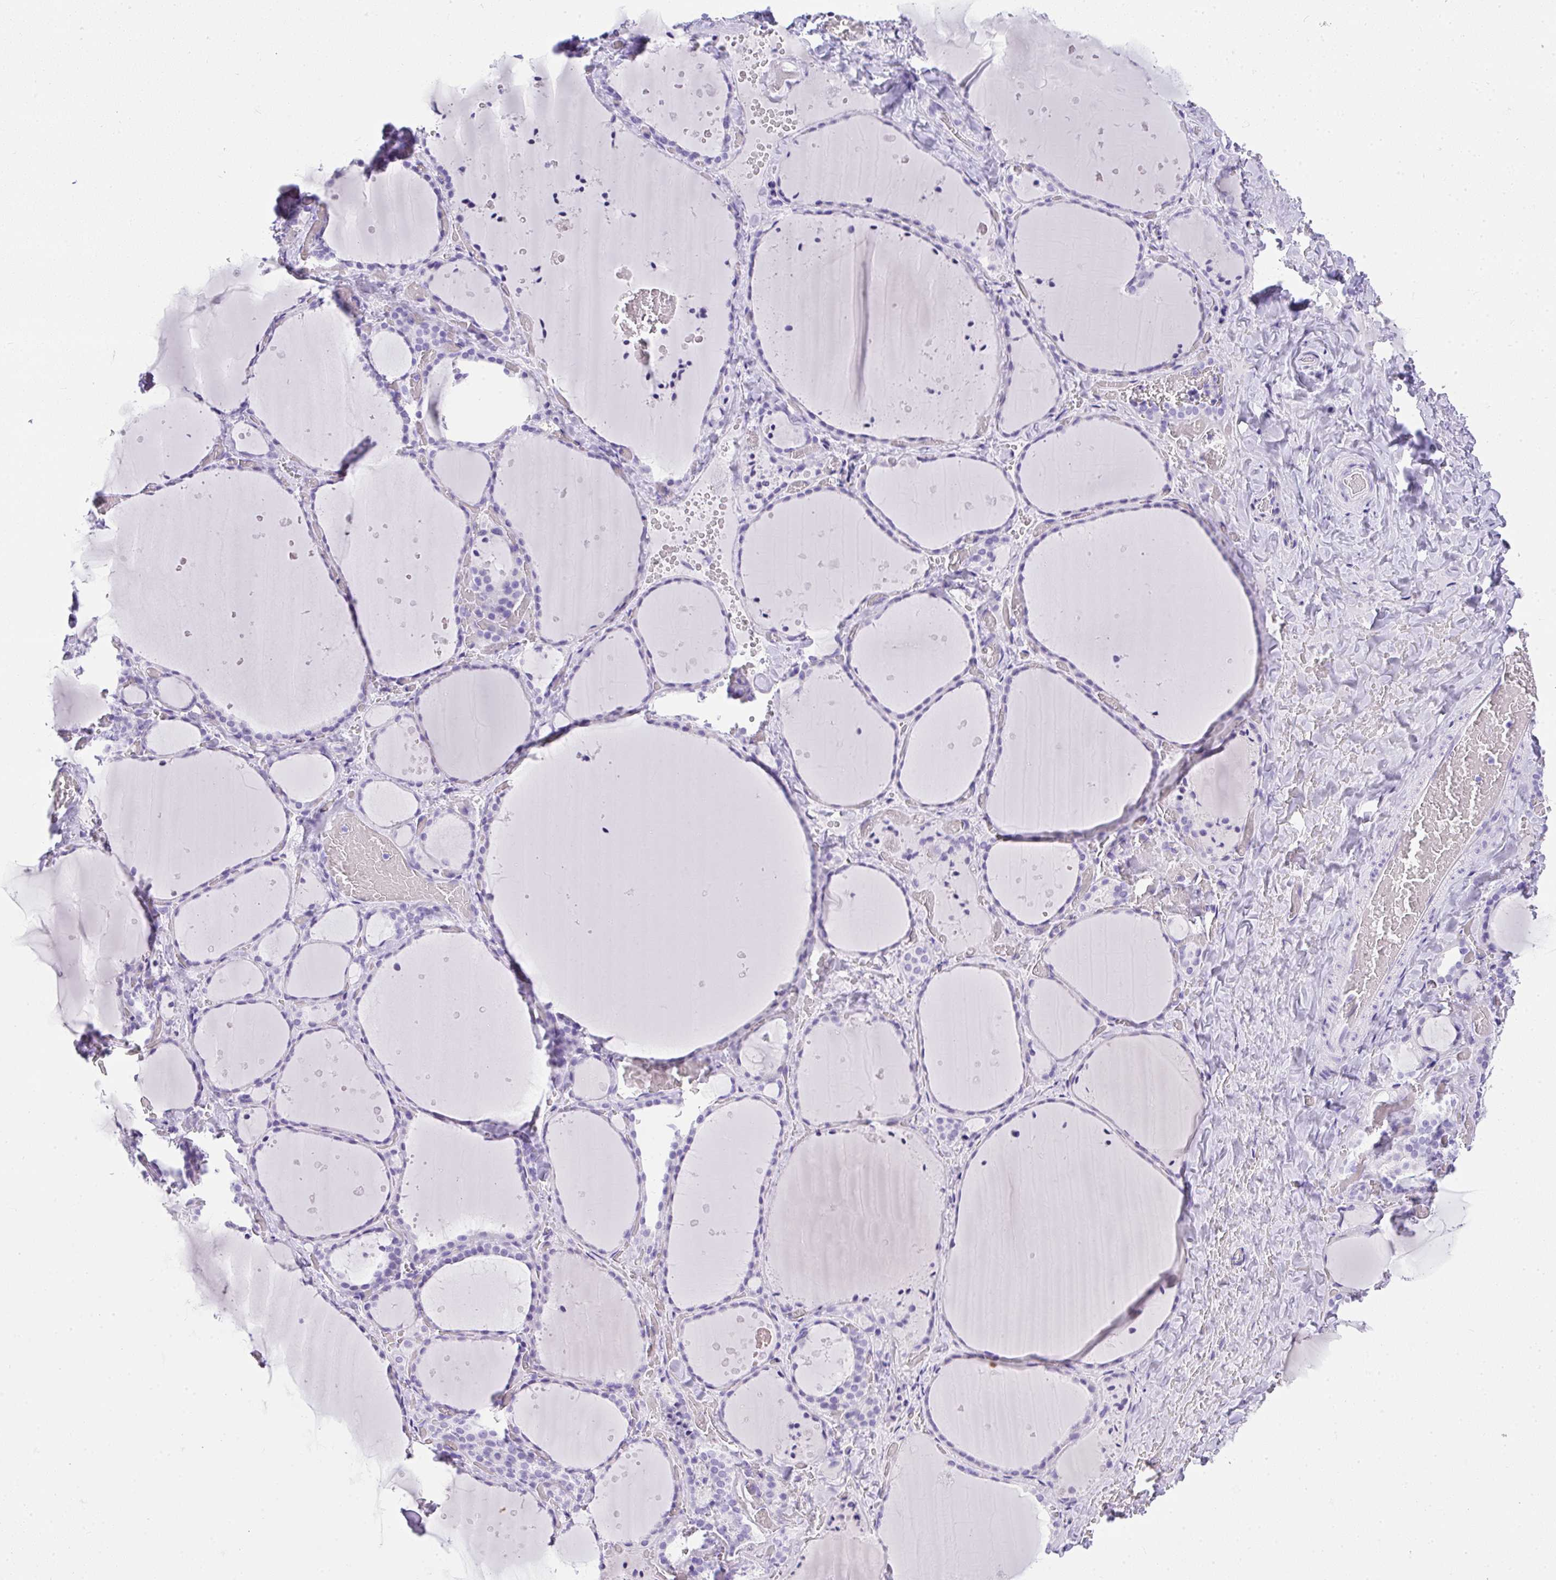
{"staining": {"intensity": "negative", "quantity": "none", "location": "none"}, "tissue": "thyroid gland", "cell_type": "Glandular cells", "image_type": "normal", "snomed": [{"axis": "morphology", "description": "Normal tissue, NOS"}, {"axis": "topography", "description": "Thyroid gland"}], "caption": "Thyroid gland was stained to show a protein in brown. There is no significant expression in glandular cells. (Brightfield microscopy of DAB (3,3'-diaminobenzidine) IHC at high magnification).", "gene": "AVIL", "patient": {"sex": "female", "age": 36}}